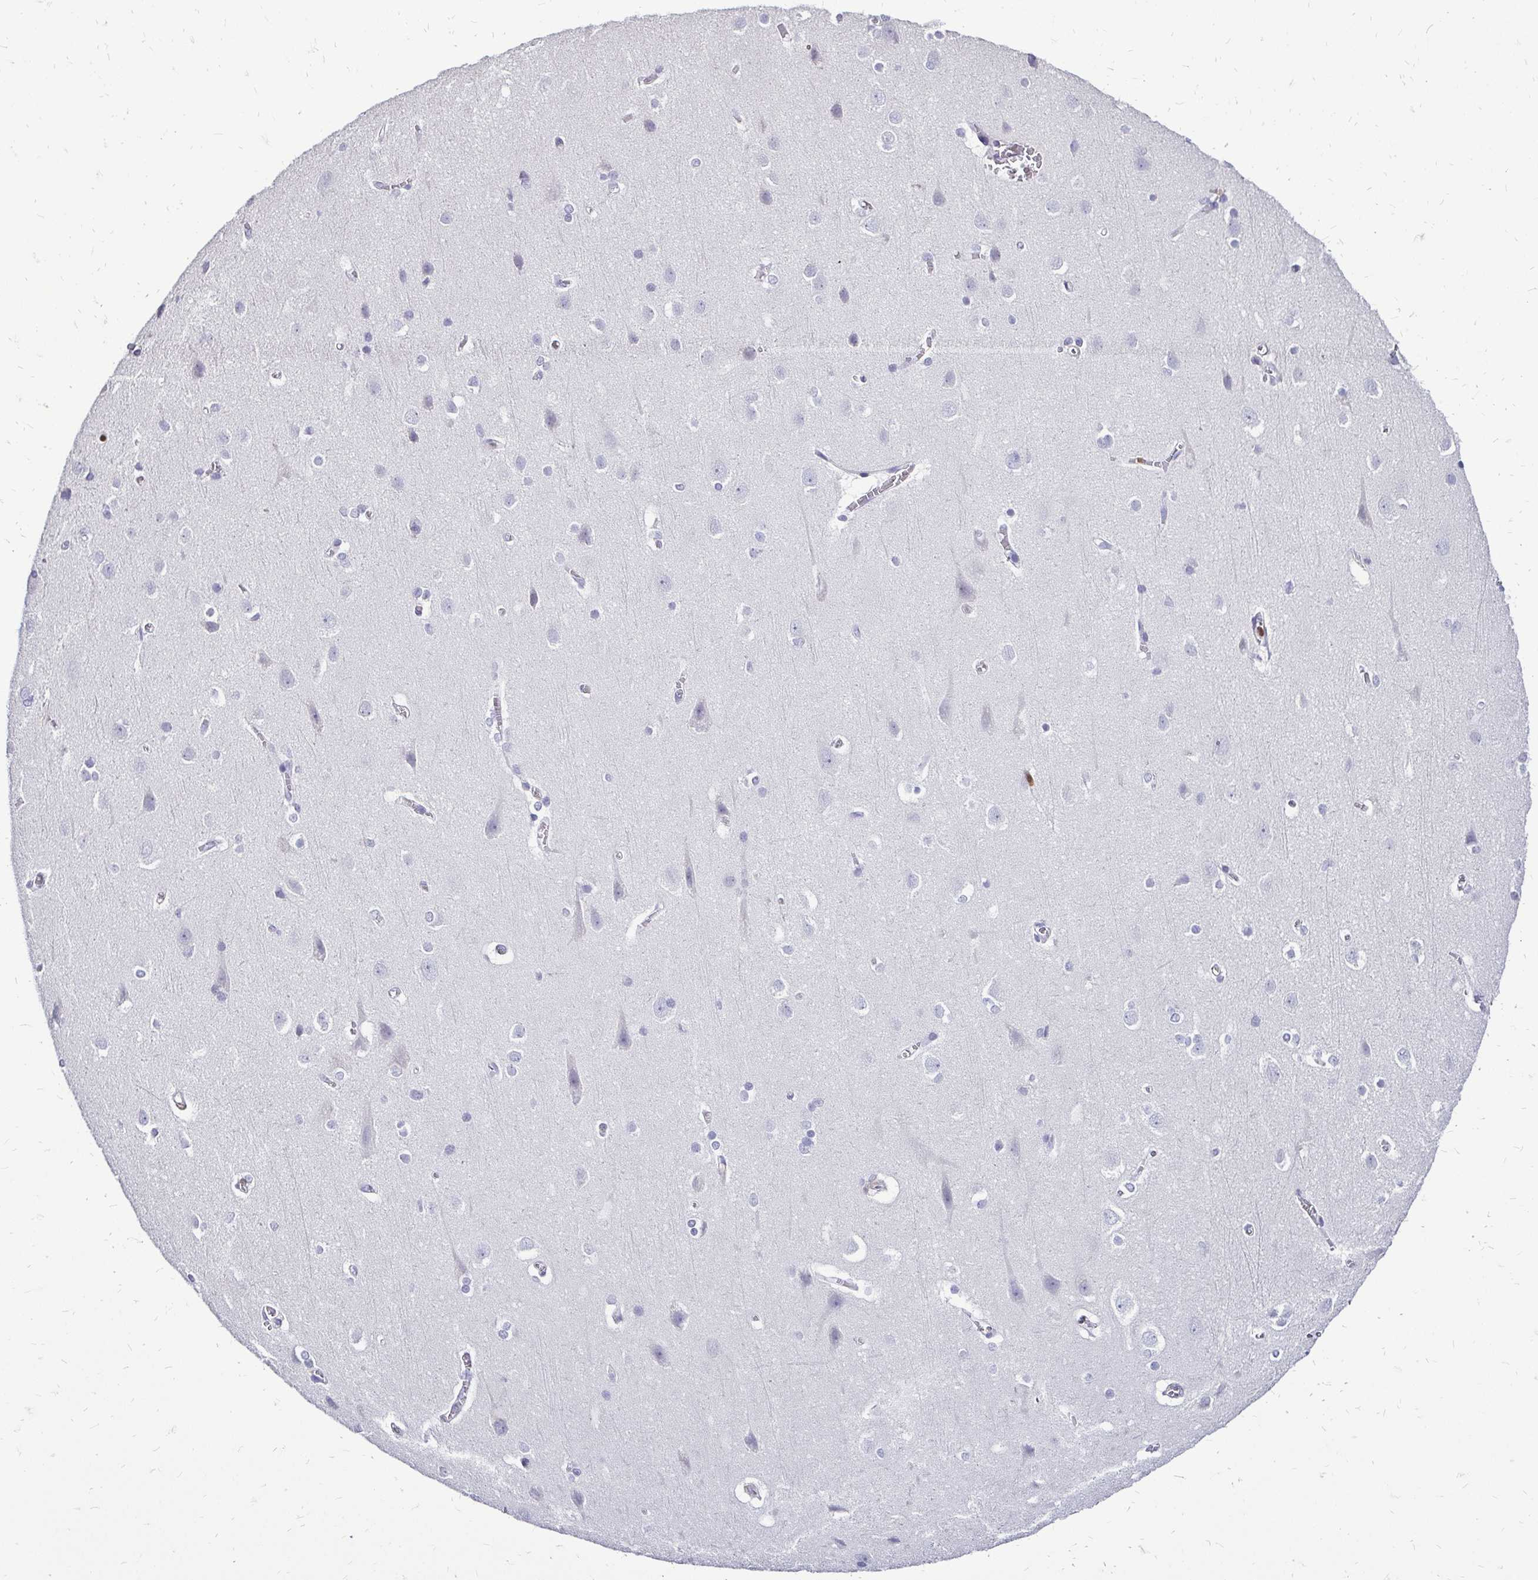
{"staining": {"intensity": "negative", "quantity": "none", "location": "none"}, "tissue": "cerebral cortex", "cell_type": "Endothelial cells", "image_type": "normal", "snomed": [{"axis": "morphology", "description": "Normal tissue, NOS"}, {"axis": "topography", "description": "Cerebral cortex"}], "caption": "Endothelial cells are negative for brown protein staining in normal cerebral cortex. (Stains: DAB immunohistochemistry with hematoxylin counter stain, Microscopy: brightfield microscopy at high magnification).", "gene": "ZFP1", "patient": {"sex": "male", "age": 37}}